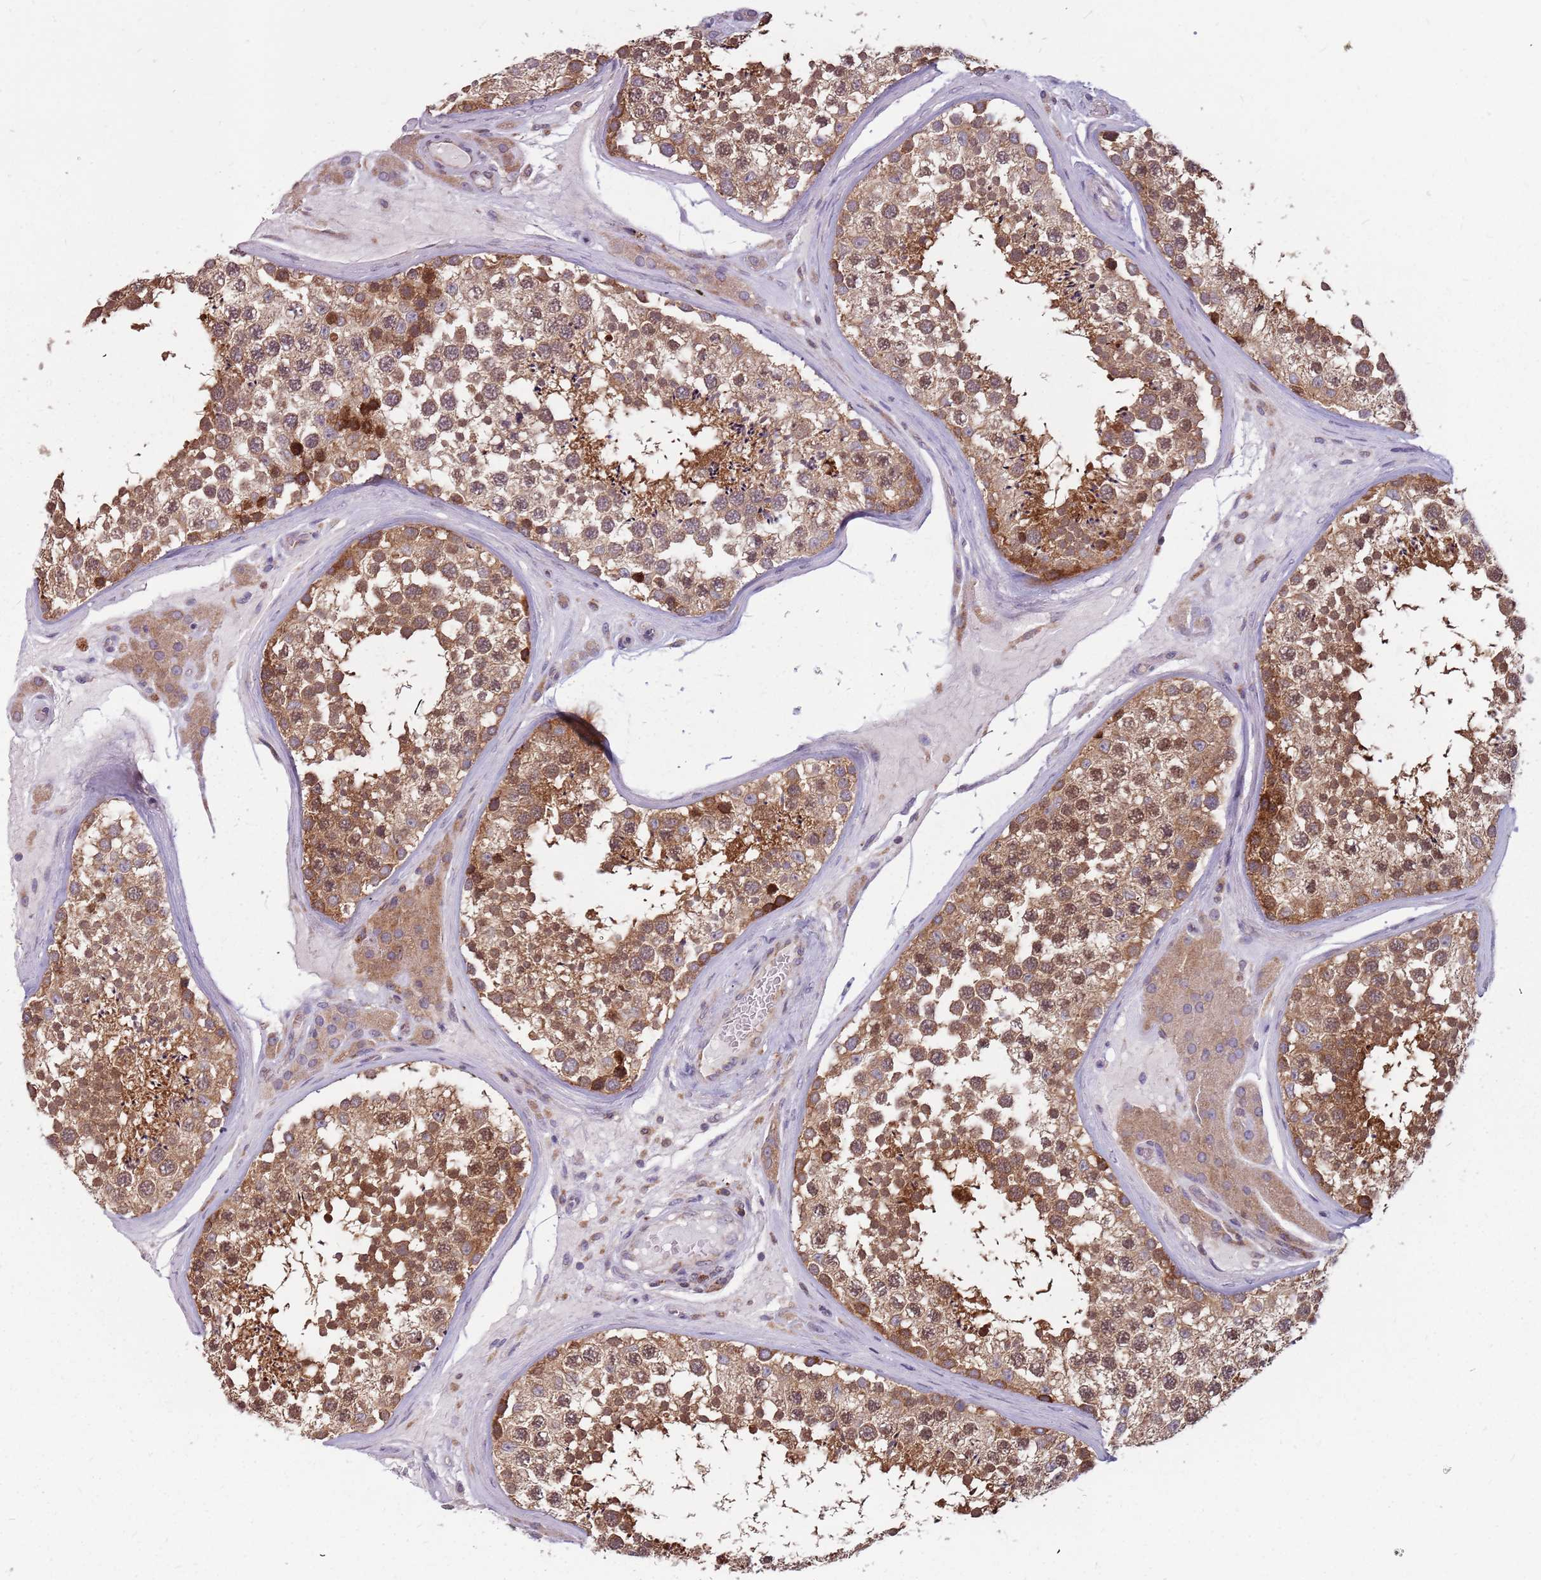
{"staining": {"intensity": "moderate", "quantity": ">75%", "location": "cytoplasmic/membranous,nuclear"}, "tissue": "testis", "cell_type": "Cells in seminiferous ducts", "image_type": "normal", "snomed": [{"axis": "morphology", "description": "Normal tissue, NOS"}, {"axis": "topography", "description": "Testis"}], "caption": "Cells in seminiferous ducts display moderate cytoplasmic/membranous,nuclear staining in approximately >75% of cells in benign testis.", "gene": "NME4", "patient": {"sex": "male", "age": 46}}